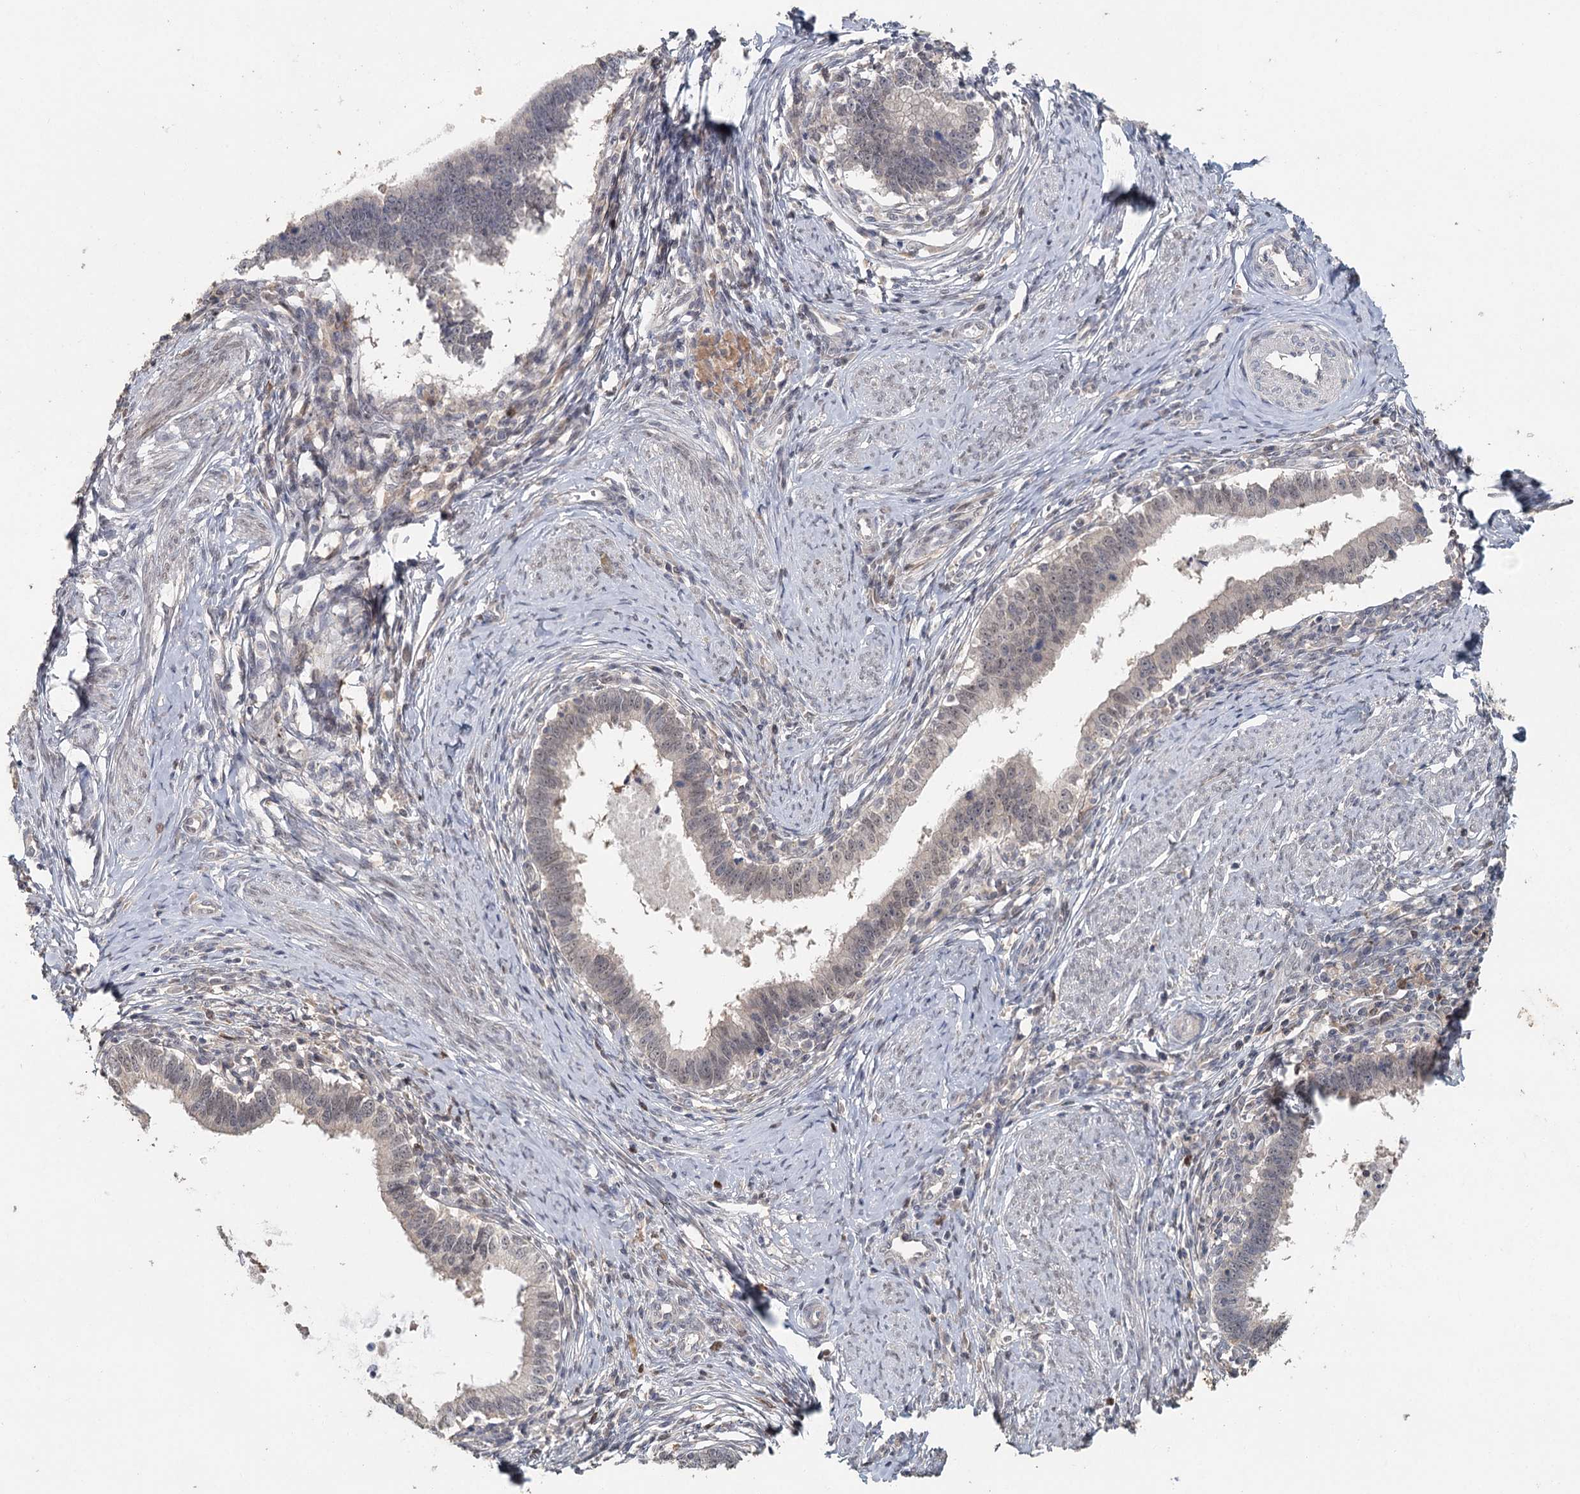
{"staining": {"intensity": "weak", "quantity": "<25%", "location": "nuclear"}, "tissue": "cervical cancer", "cell_type": "Tumor cells", "image_type": "cancer", "snomed": [{"axis": "morphology", "description": "Adenocarcinoma, NOS"}, {"axis": "topography", "description": "Cervix"}], "caption": "High magnification brightfield microscopy of cervical adenocarcinoma stained with DAB (brown) and counterstained with hematoxylin (blue): tumor cells show no significant expression.", "gene": "ADK", "patient": {"sex": "female", "age": 36}}